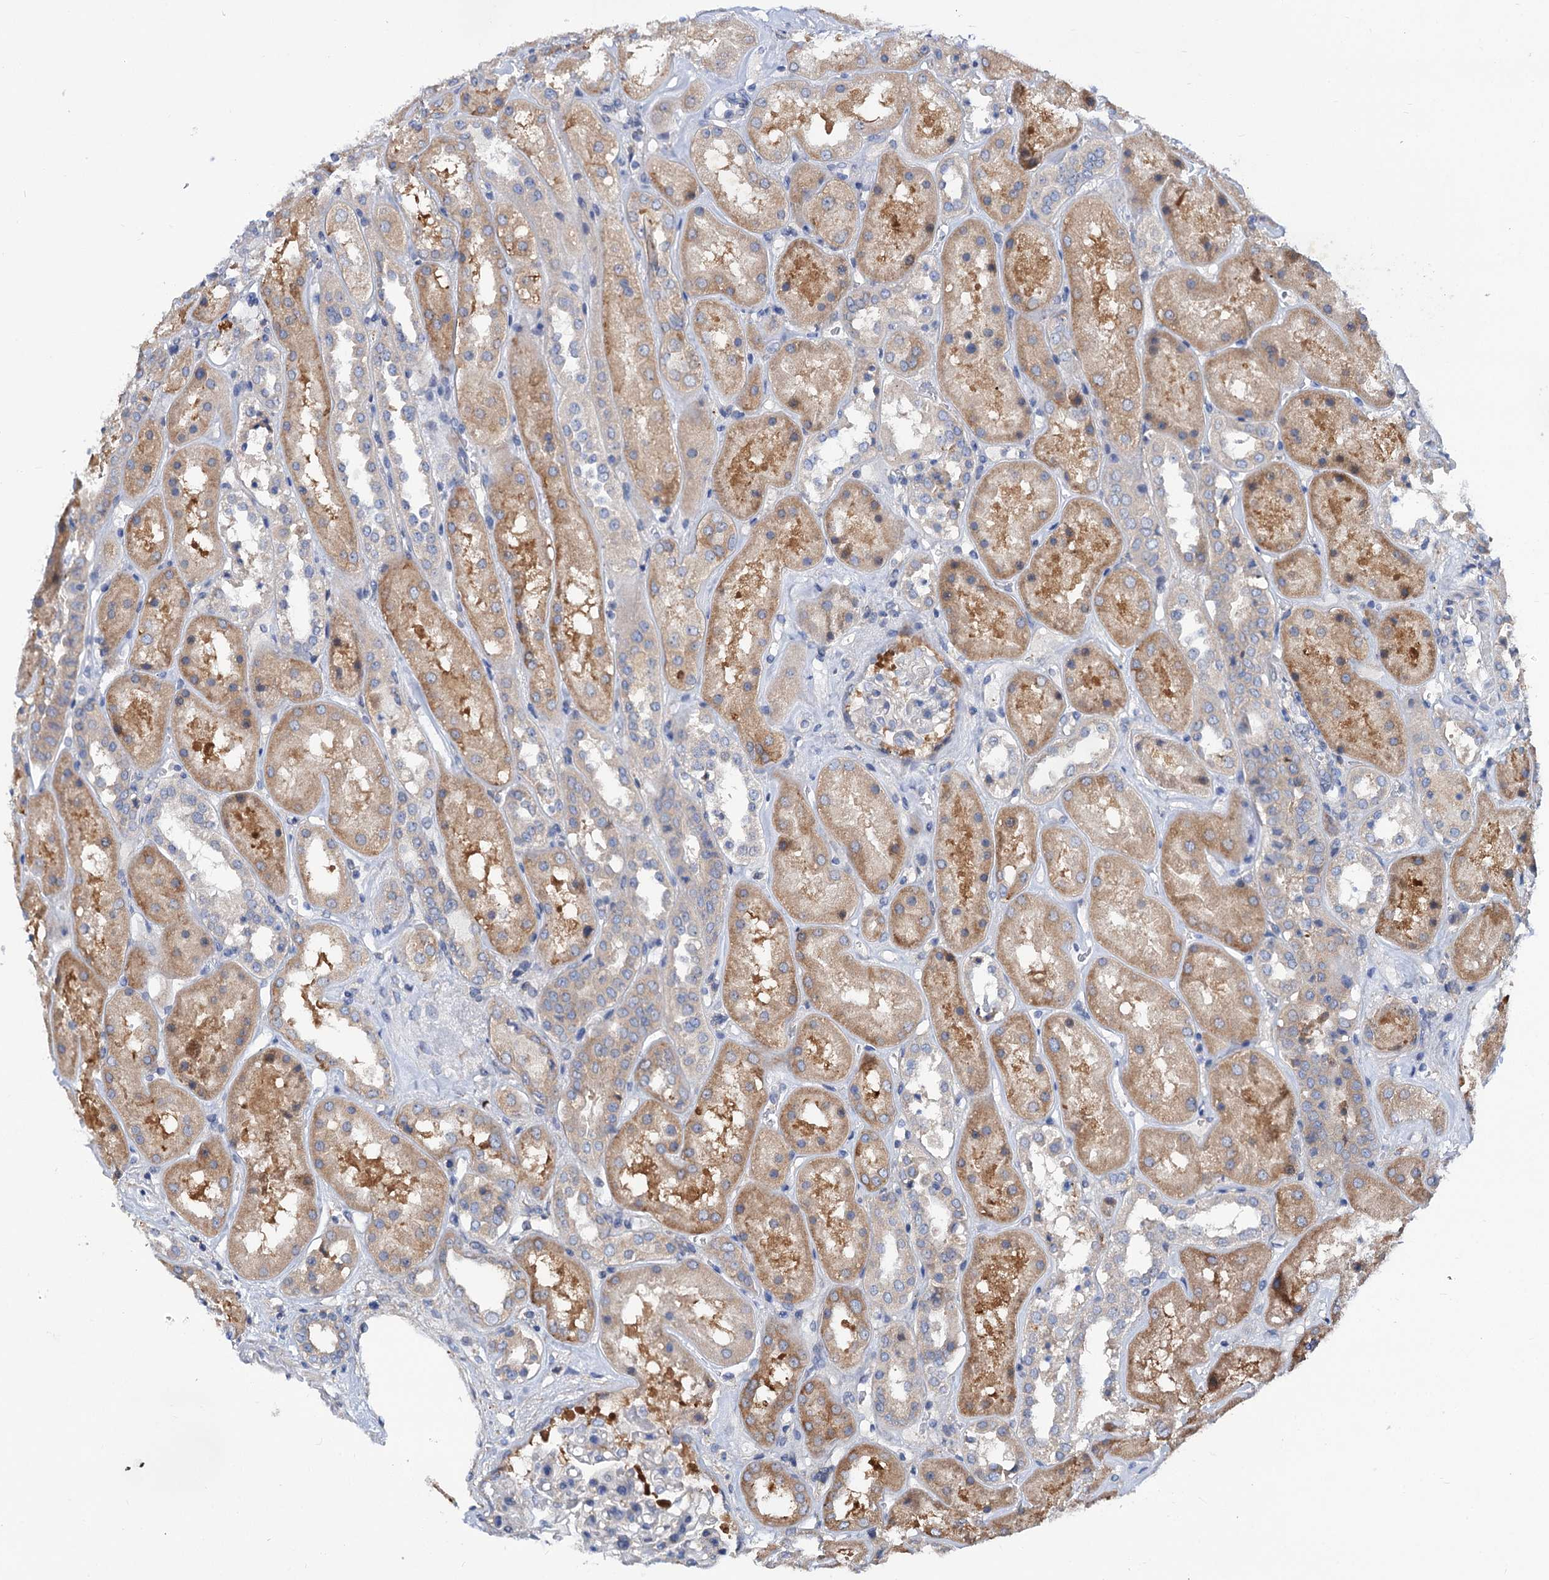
{"staining": {"intensity": "negative", "quantity": "none", "location": "none"}, "tissue": "kidney", "cell_type": "Cells in glomeruli", "image_type": "normal", "snomed": [{"axis": "morphology", "description": "Normal tissue, NOS"}, {"axis": "topography", "description": "Kidney"}], "caption": "The photomicrograph displays no staining of cells in glomeruli in benign kidney.", "gene": "TRIM55", "patient": {"sex": "male", "age": 70}}